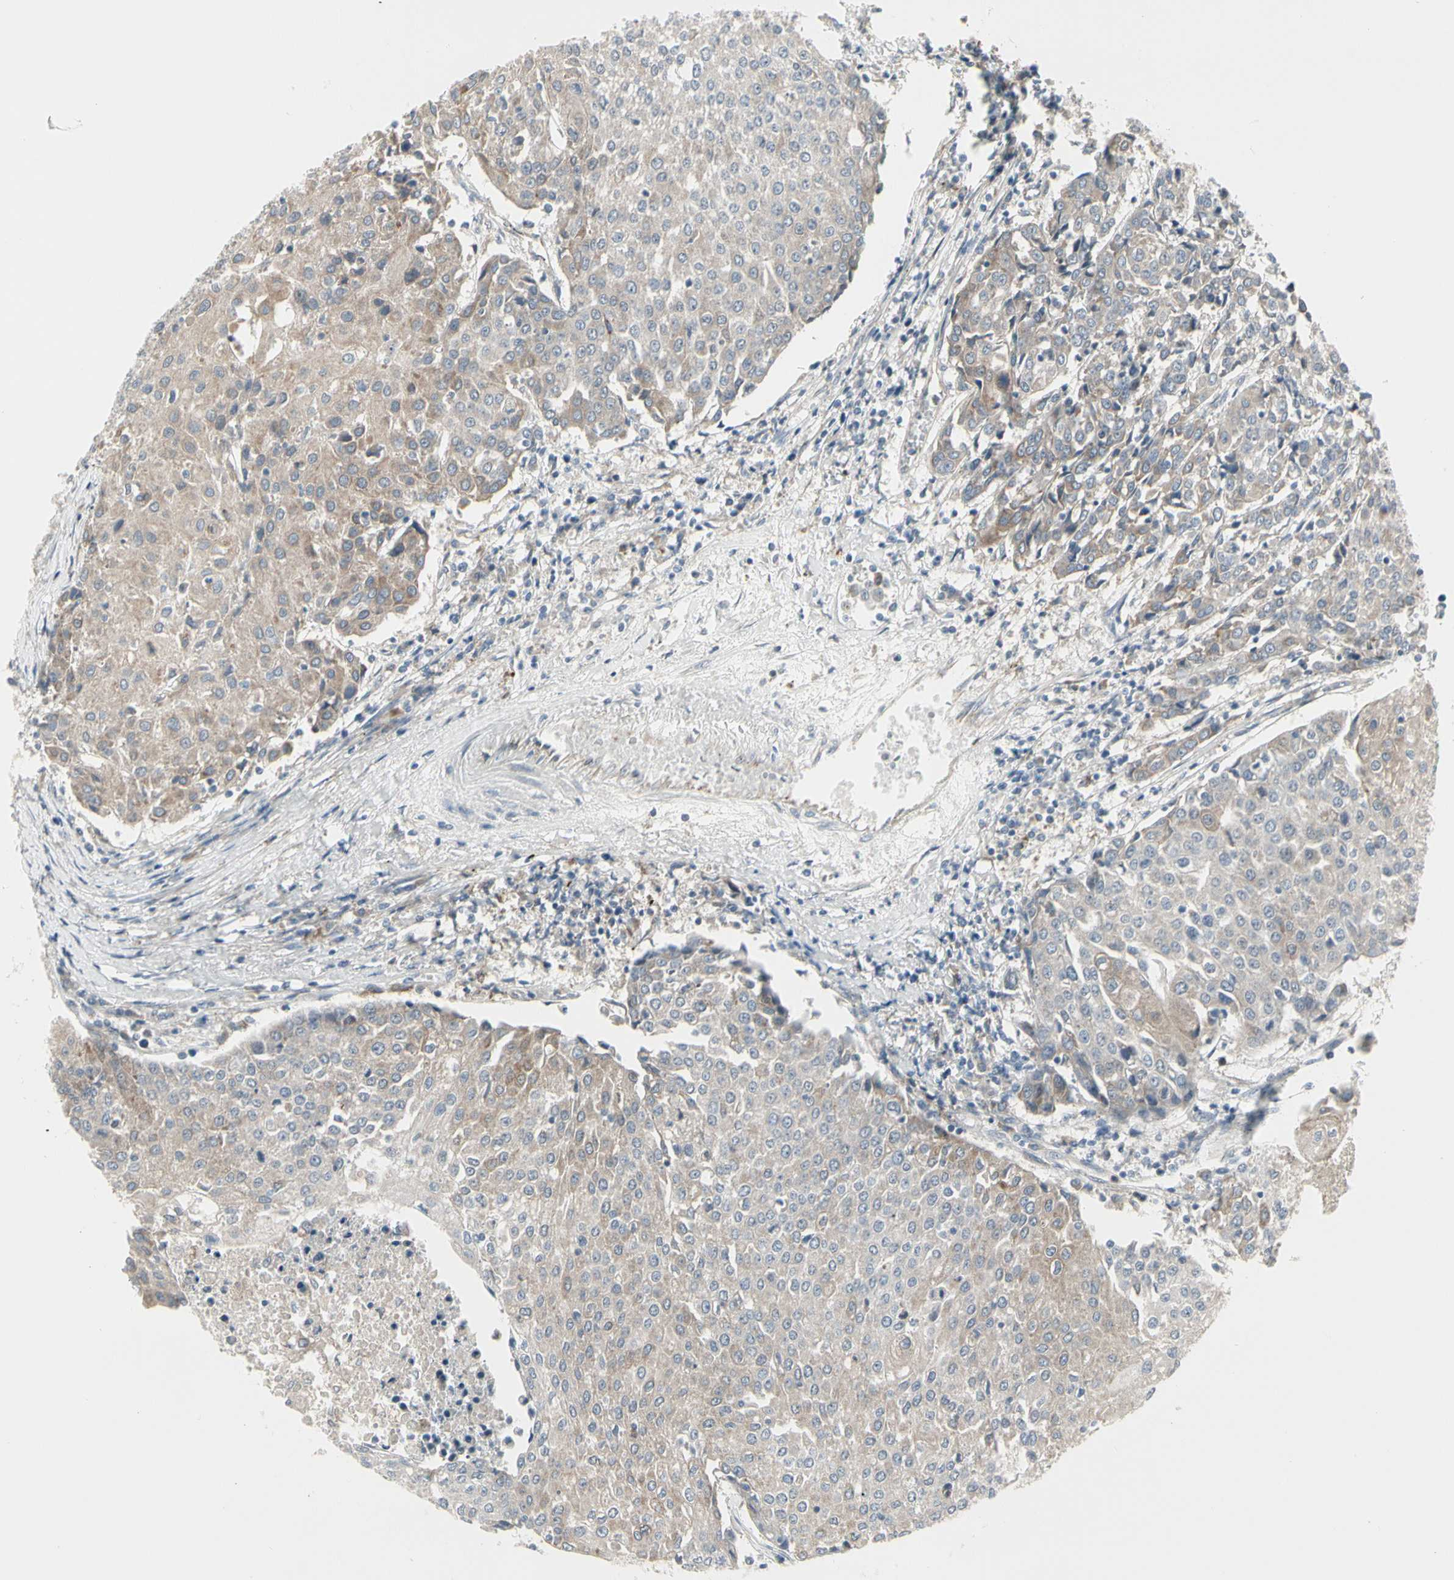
{"staining": {"intensity": "weak", "quantity": "25%-75%", "location": "cytoplasmic/membranous"}, "tissue": "urothelial cancer", "cell_type": "Tumor cells", "image_type": "cancer", "snomed": [{"axis": "morphology", "description": "Urothelial carcinoma, High grade"}, {"axis": "topography", "description": "Urinary bladder"}], "caption": "A histopathology image showing weak cytoplasmic/membranous positivity in about 25%-75% of tumor cells in high-grade urothelial carcinoma, as visualized by brown immunohistochemical staining.", "gene": "GRN", "patient": {"sex": "female", "age": 85}}